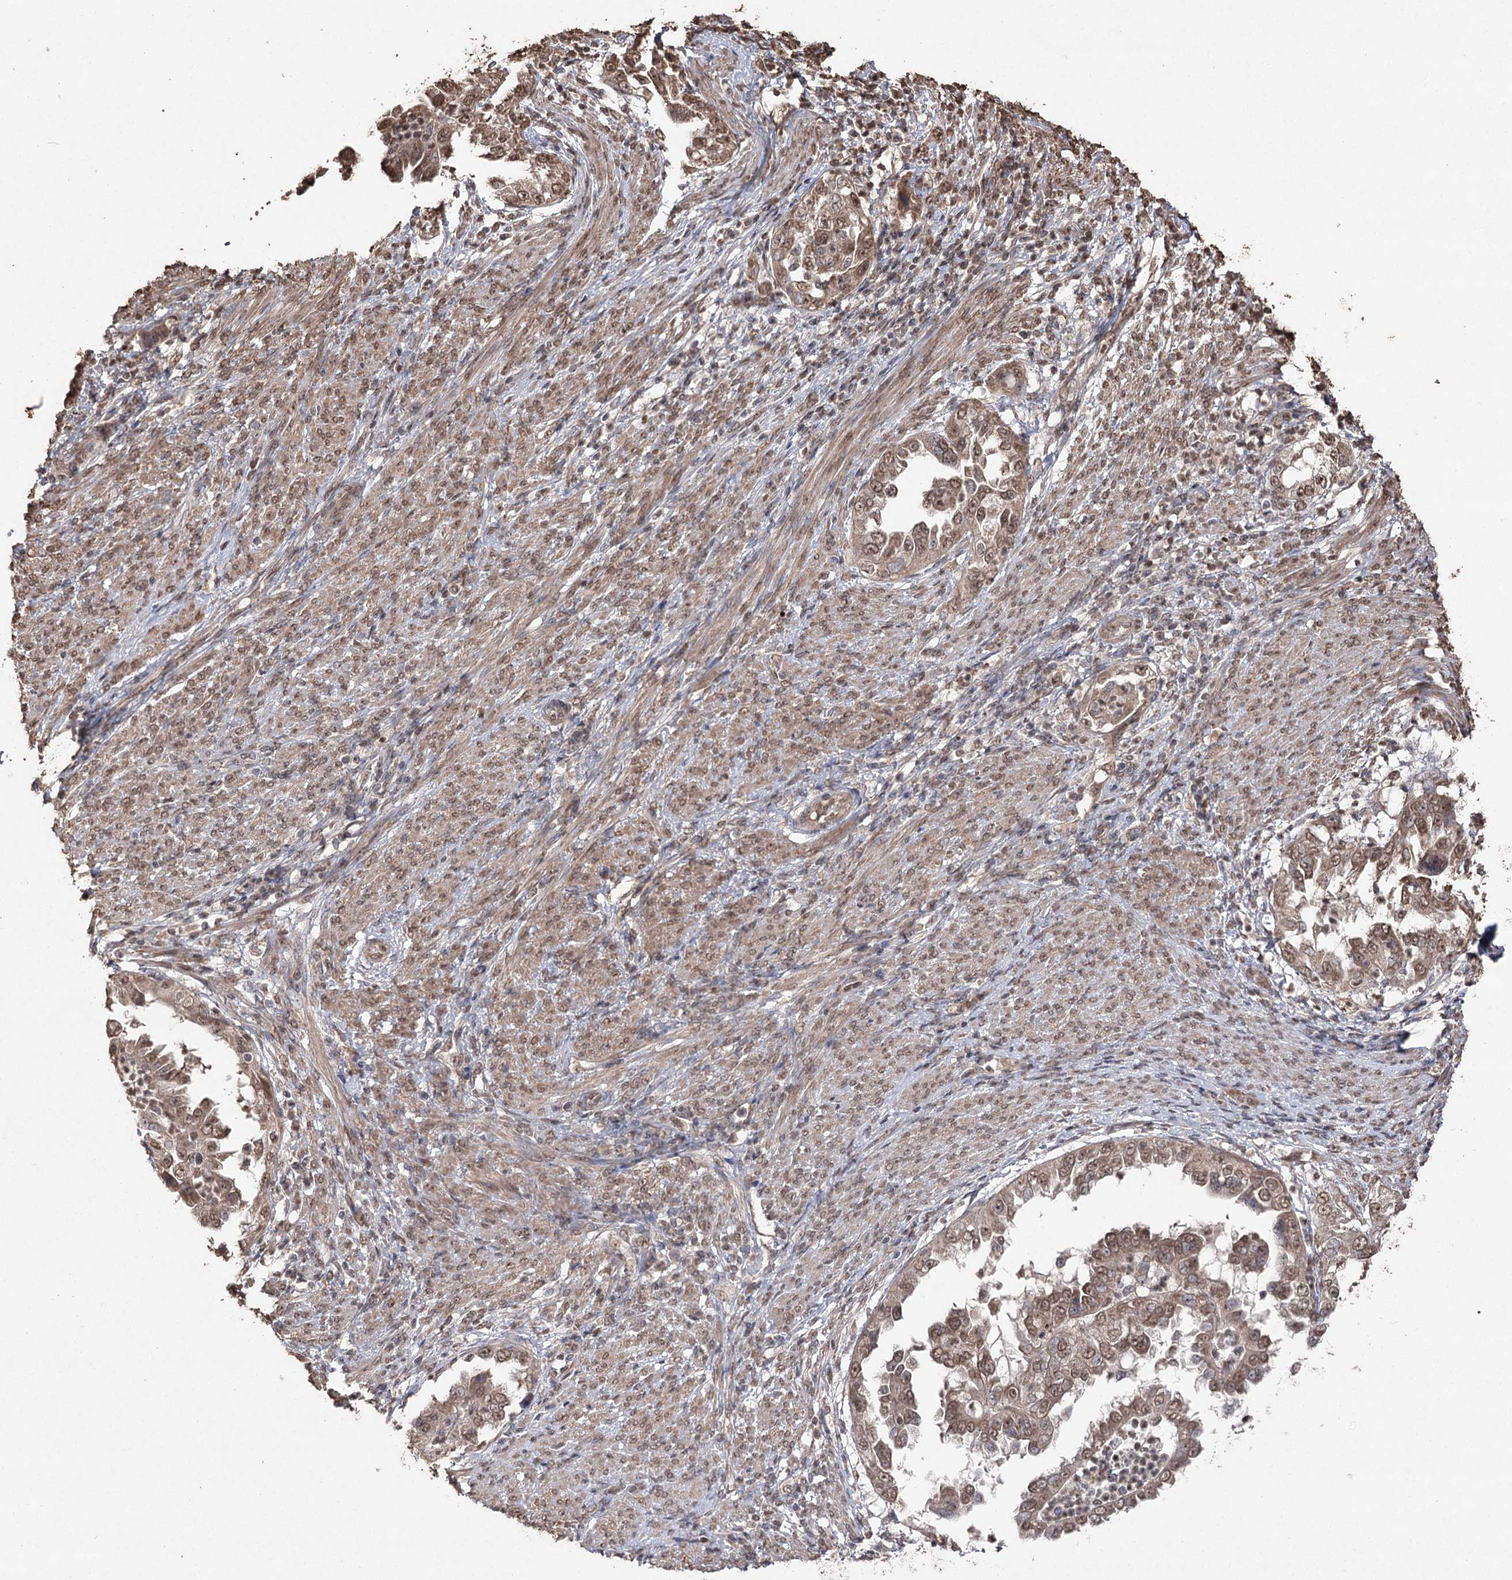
{"staining": {"intensity": "moderate", "quantity": ">75%", "location": "cytoplasmic/membranous,nuclear"}, "tissue": "endometrial cancer", "cell_type": "Tumor cells", "image_type": "cancer", "snomed": [{"axis": "morphology", "description": "Adenocarcinoma, NOS"}, {"axis": "topography", "description": "Endometrium"}], "caption": "Immunohistochemical staining of human adenocarcinoma (endometrial) shows medium levels of moderate cytoplasmic/membranous and nuclear expression in approximately >75% of tumor cells. The staining is performed using DAB brown chromogen to label protein expression. The nuclei are counter-stained blue using hematoxylin.", "gene": "ATG14", "patient": {"sex": "female", "age": 85}}